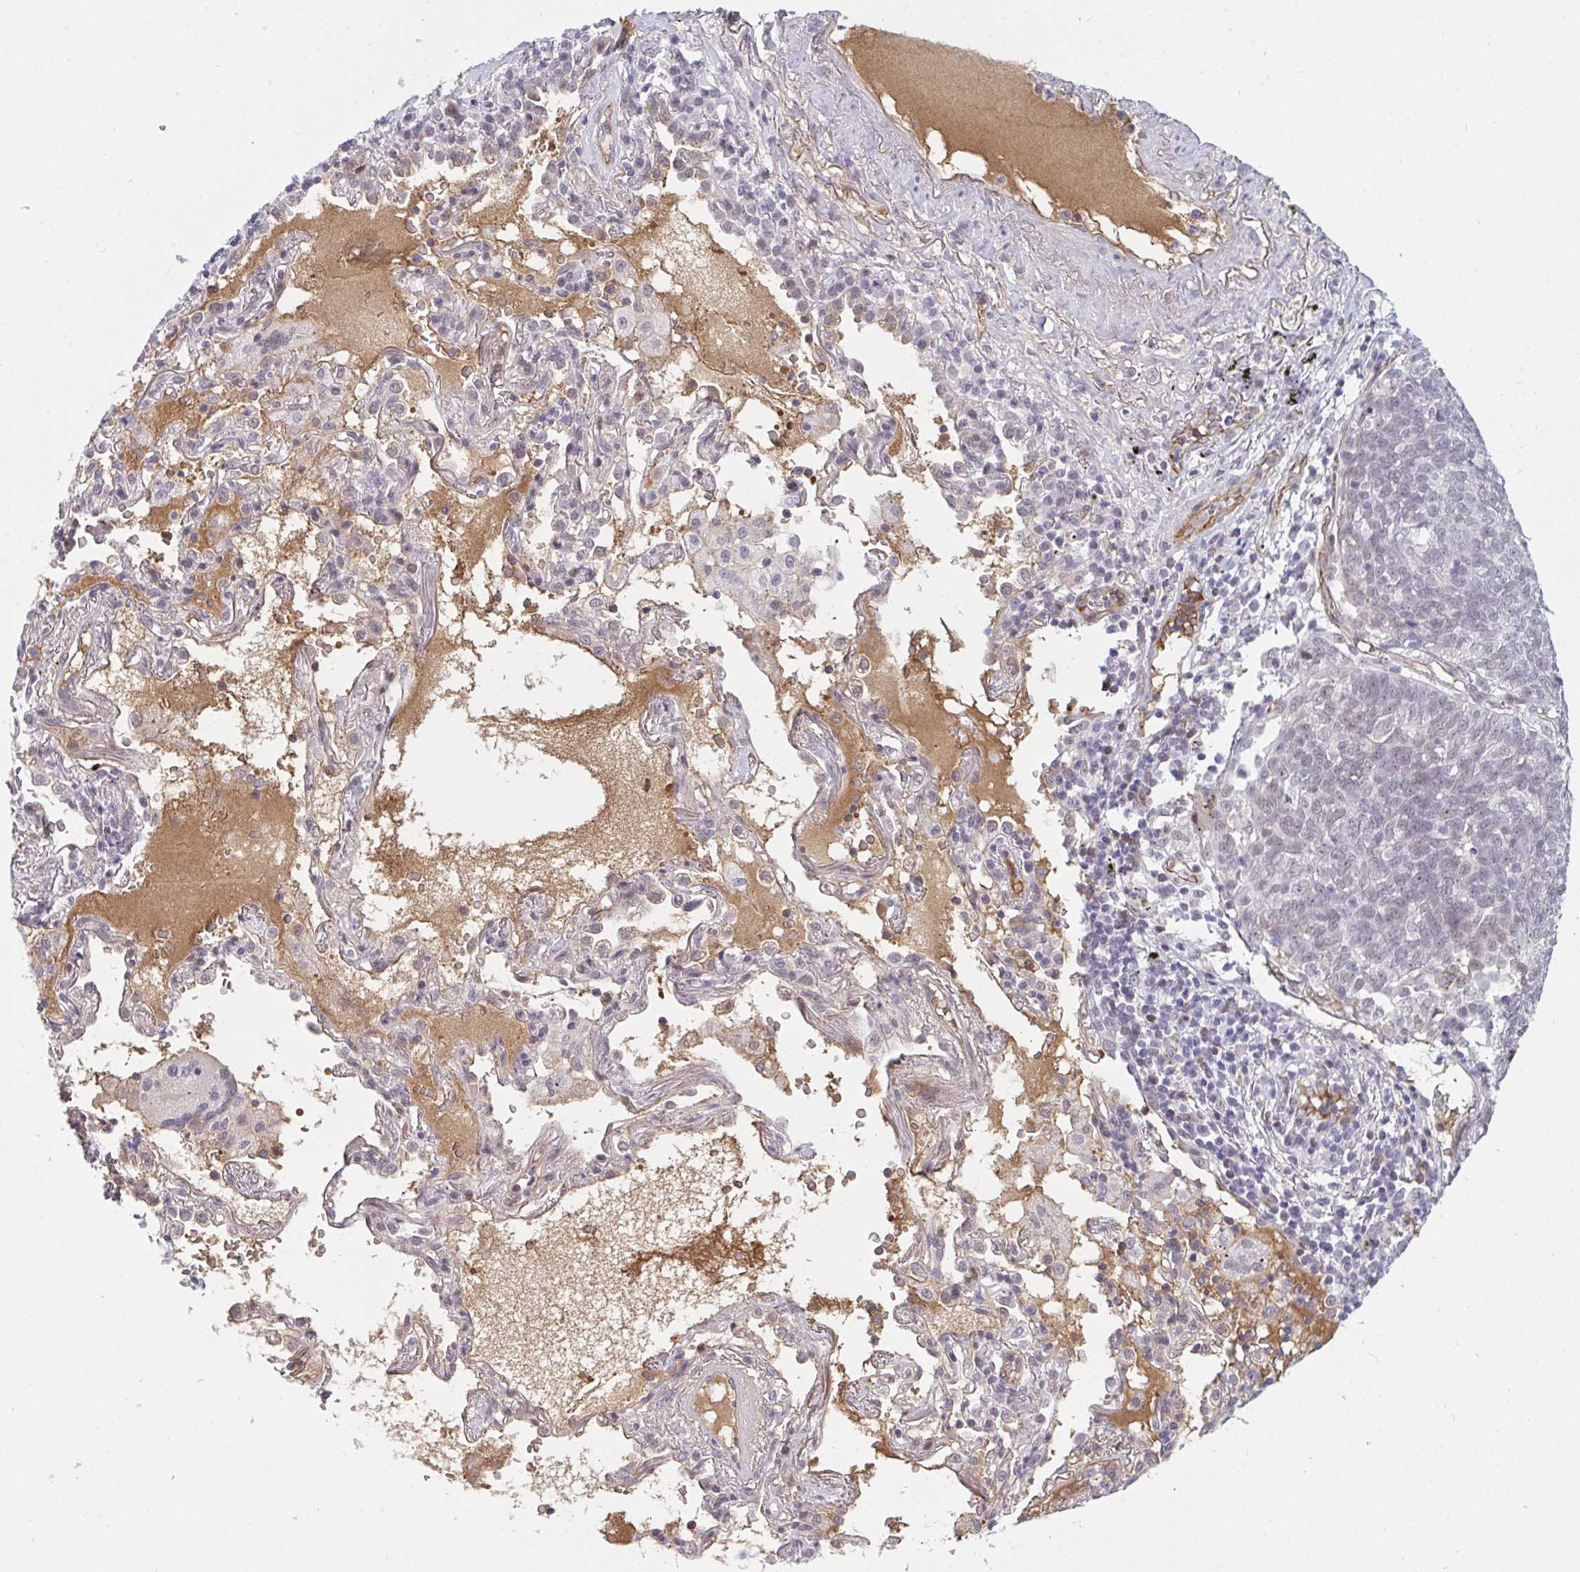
{"staining": {"intensity": "weak", "quantity": "<25%", "location": "nuclear"}, "tissue": "lung cancer", "cell_type": "Tumor cells", "image_type": "cancer", "snomed": [{"axis": "morphology", "description": "Squamous cell carcinoma, NOS"}, {"axis": "topography", "description": "Lung"}], "caption": "This is a micrograph of IHC staining of lung cancer (squamous cell carcinoma), which shows no expression in tumor cells. Brightfield microscopy of immunohistochemistry stained with DAB (brown) and hematoxylin (blue), captured at high magnification.", "gene": "DSCAML1", "patient": {"sex": "female", "age": 72}}